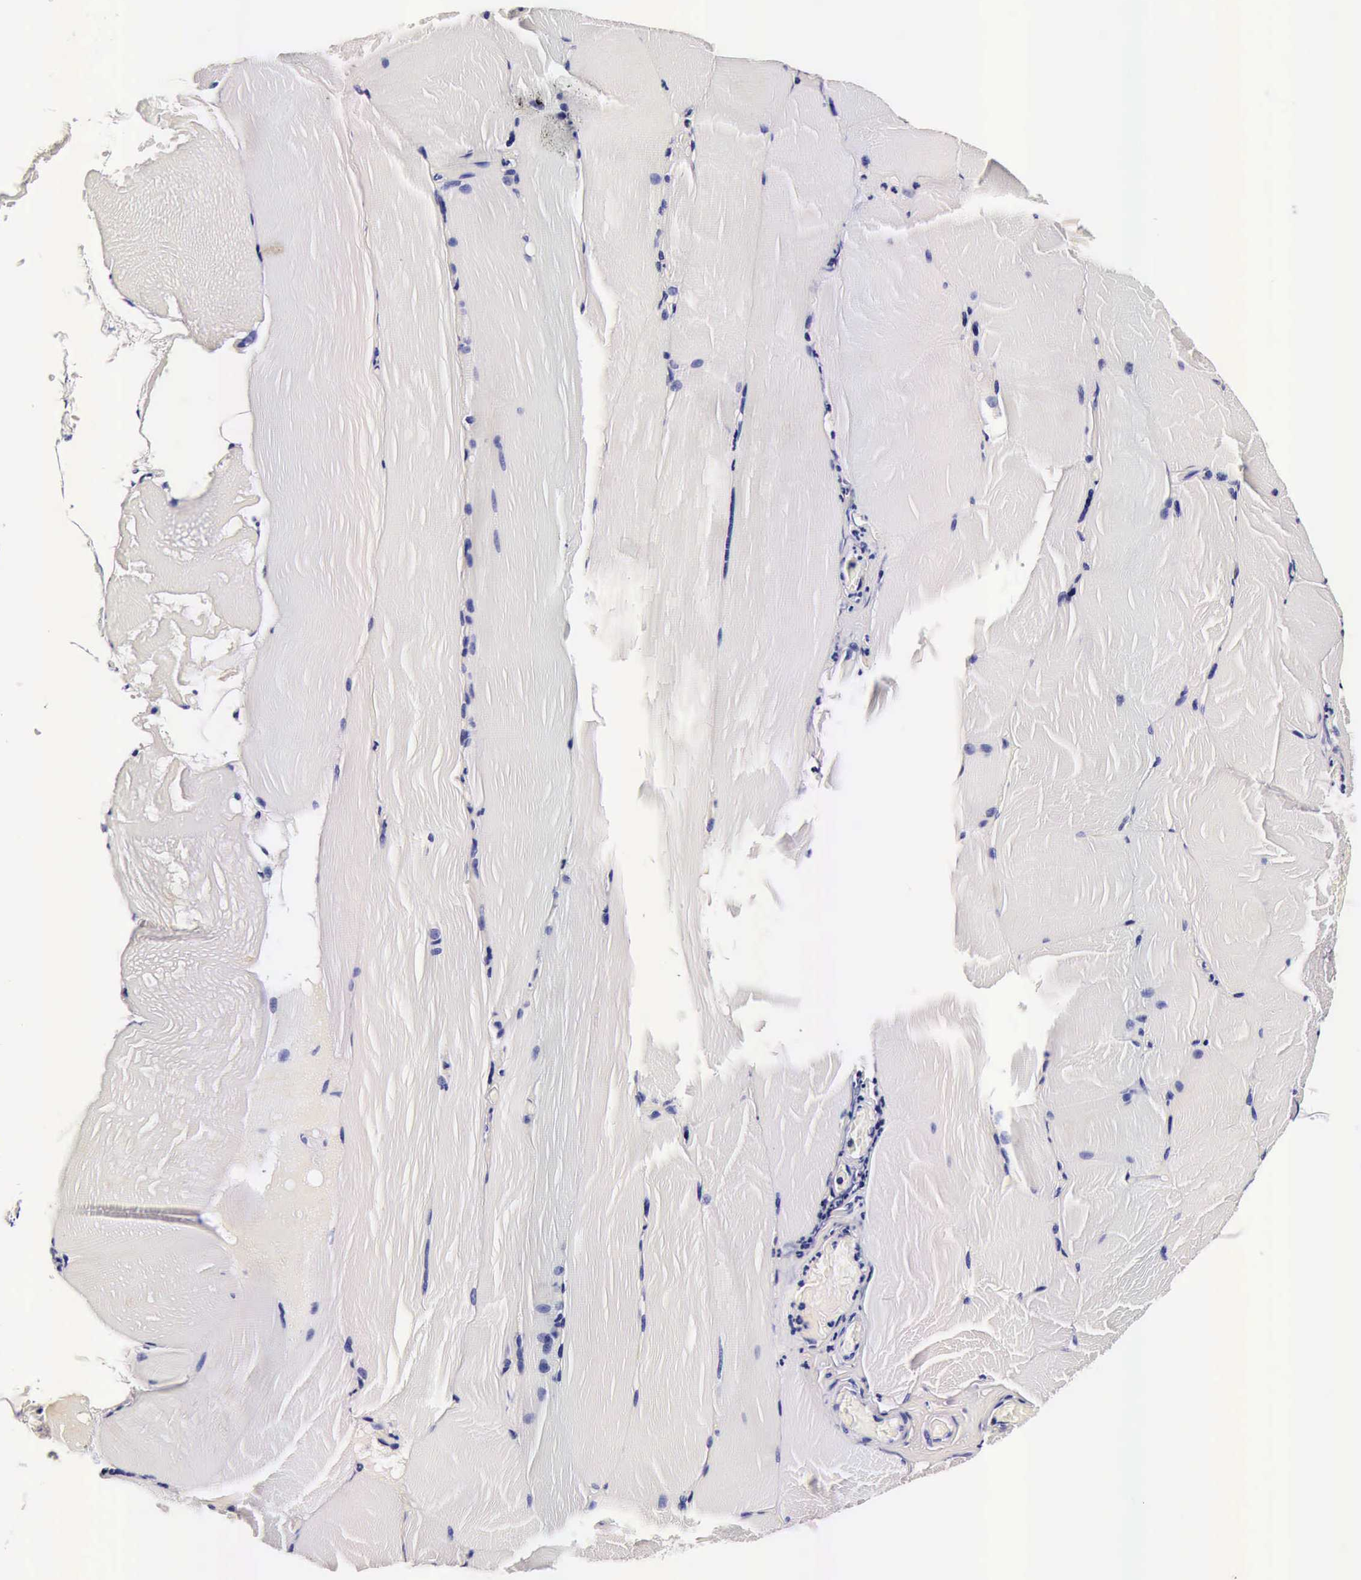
{"staining": {"intensity": "negative", "quantity": "none", "location": "none"}, "tissue": "skeletal muscle", "cell_type": "Myocytes", "image_type": "normal", "snomed": [{"axis": "morphology", "description": "Normal tissue, NOS"}, {"axis": "topography", "description": "Skeletal muscle"}], "caption": "DAB (3,3'-diaminobenzidine) immunohistochemical staining of benign skeletal muscle displays no significant staining in myocytes. (DAB immunohistochemistry, high magnification).", "gene": "IAPP", "patient": {"sex": "male", "age": 71}}